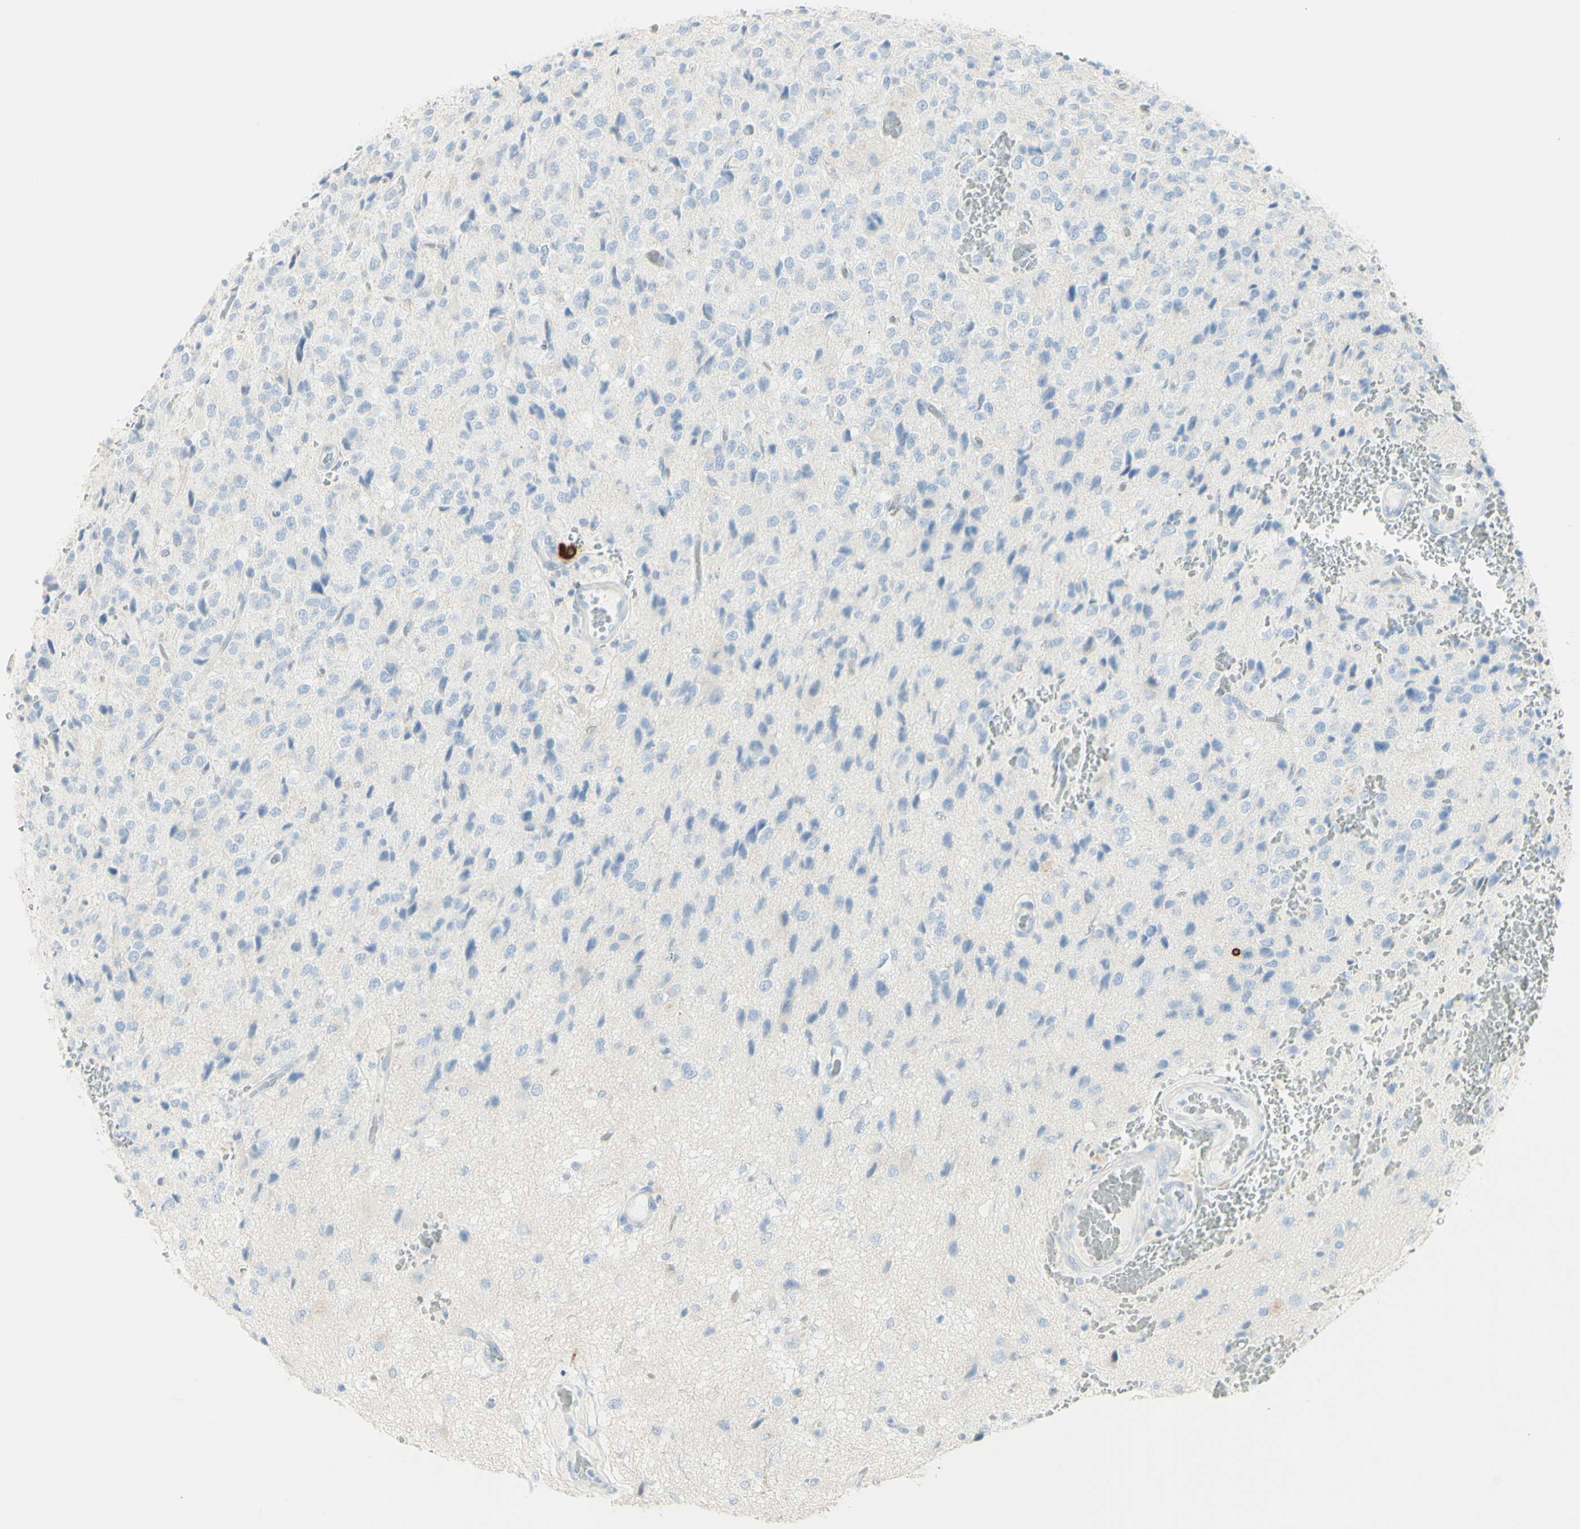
{"staining": {"intensity": "negative", "quantity": "none", "location": "none"}, "tissue": "glioma", "cell_type": "Tumor cells", "image_type": "cancer", "snomed": [{"axis": "morphology", "description": "Glioma, malignant, High grade"}, {"axis": "topography", "description": "pancreas cauda"}], "caption": "IHC photomicrograph of neoplastic tissue: glioma stained with DAB (3,3'-diaminobenzidine) displays no significant protein positivity in tumor cells.", "gene": "LETM1", "patient": {"sex": "male", "age": 60}}